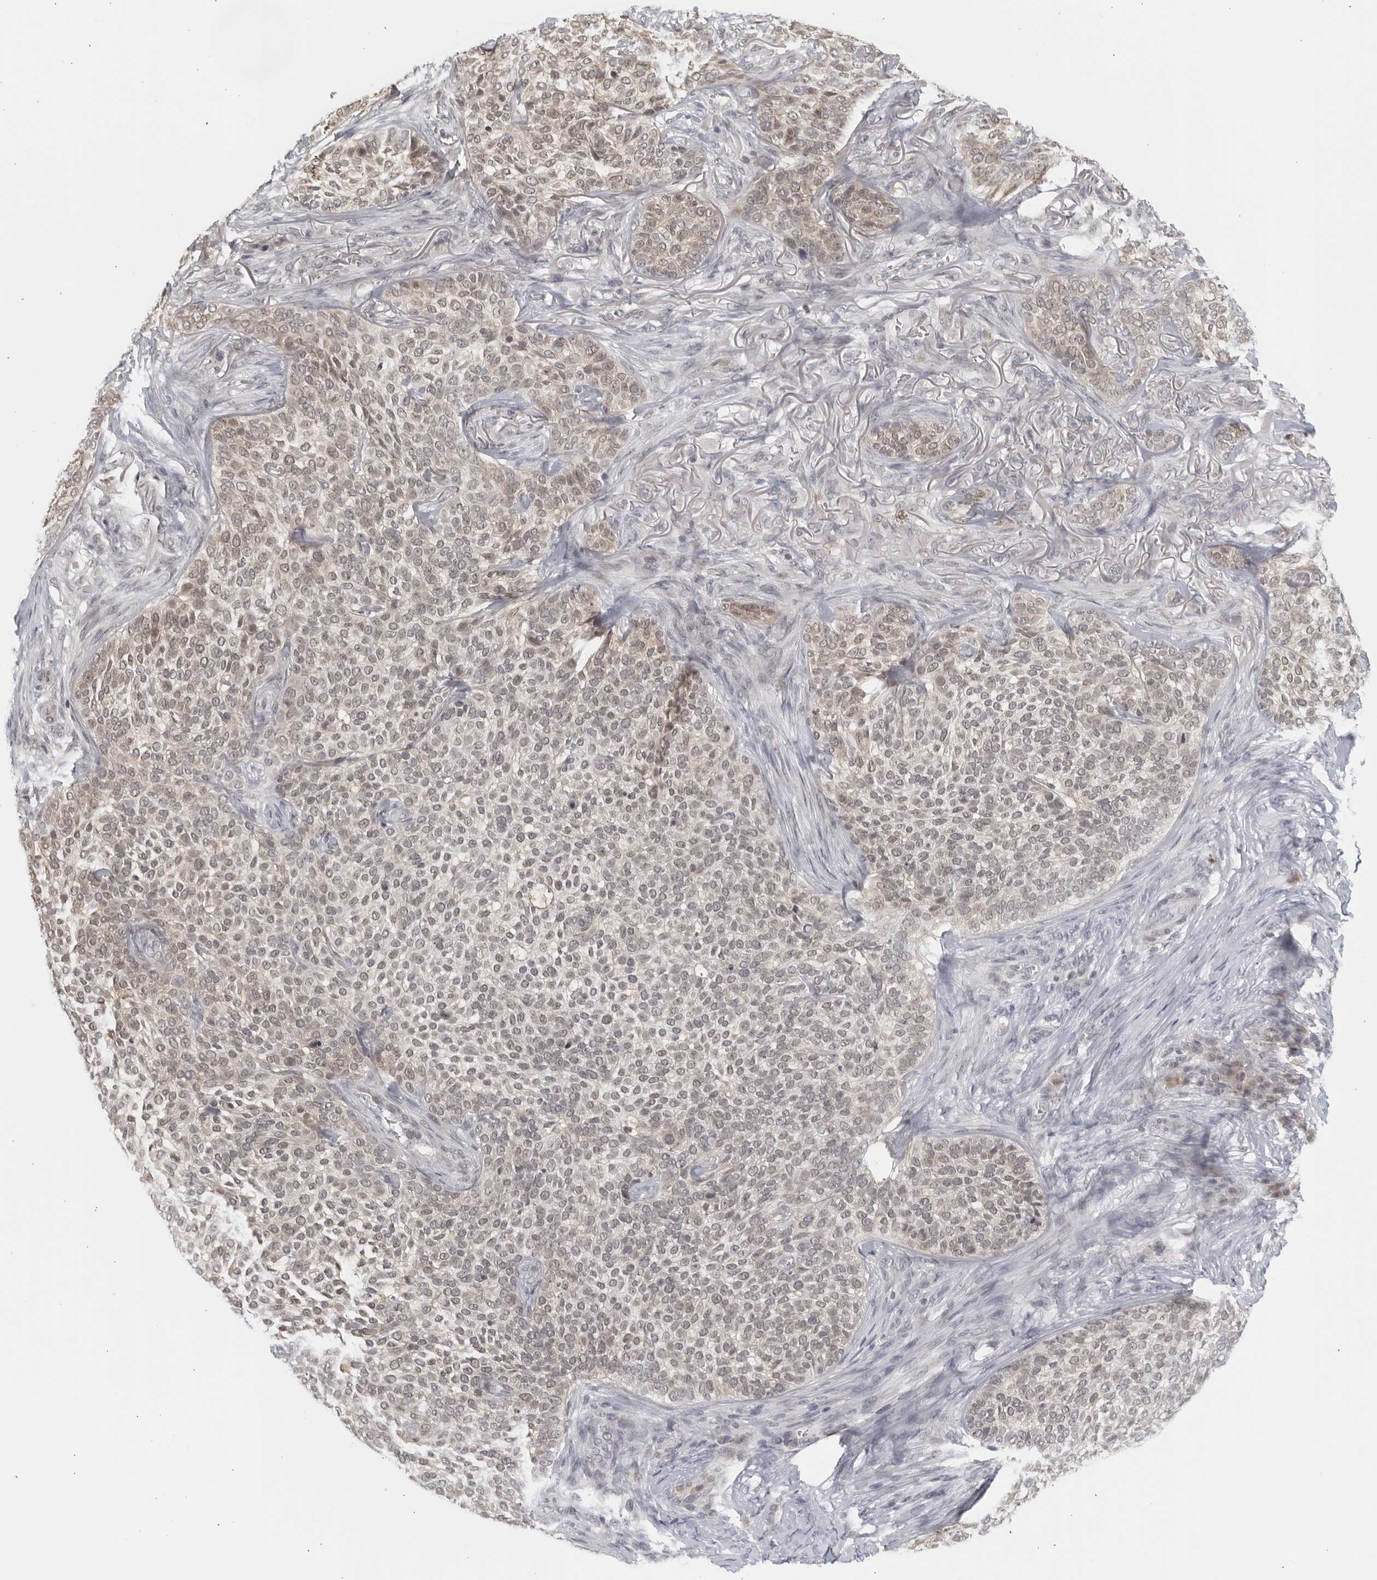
{"staining": {"intensity": "weak", "quantity": "25%-75%", "location": "cytoplasmic/membranous"}, "tissue": "skin cancer", "cell_type": "Tumor cells", "image_type": "cancer", "snomed": [{"axis": "morphology", "description": "Basal cell carcinoma"}, {"axis": "topography", "description": "Skin"}], "caption": "A histopathology image showing weak cytoplasmic/membranous expression in about 25%-75% of tumor cells in skin basal cell carcinoma, as visualized by brown immunohistochemical staining.", "gene": "RAB11FIP3", "patient": {"sex": "female", "age": 64}}